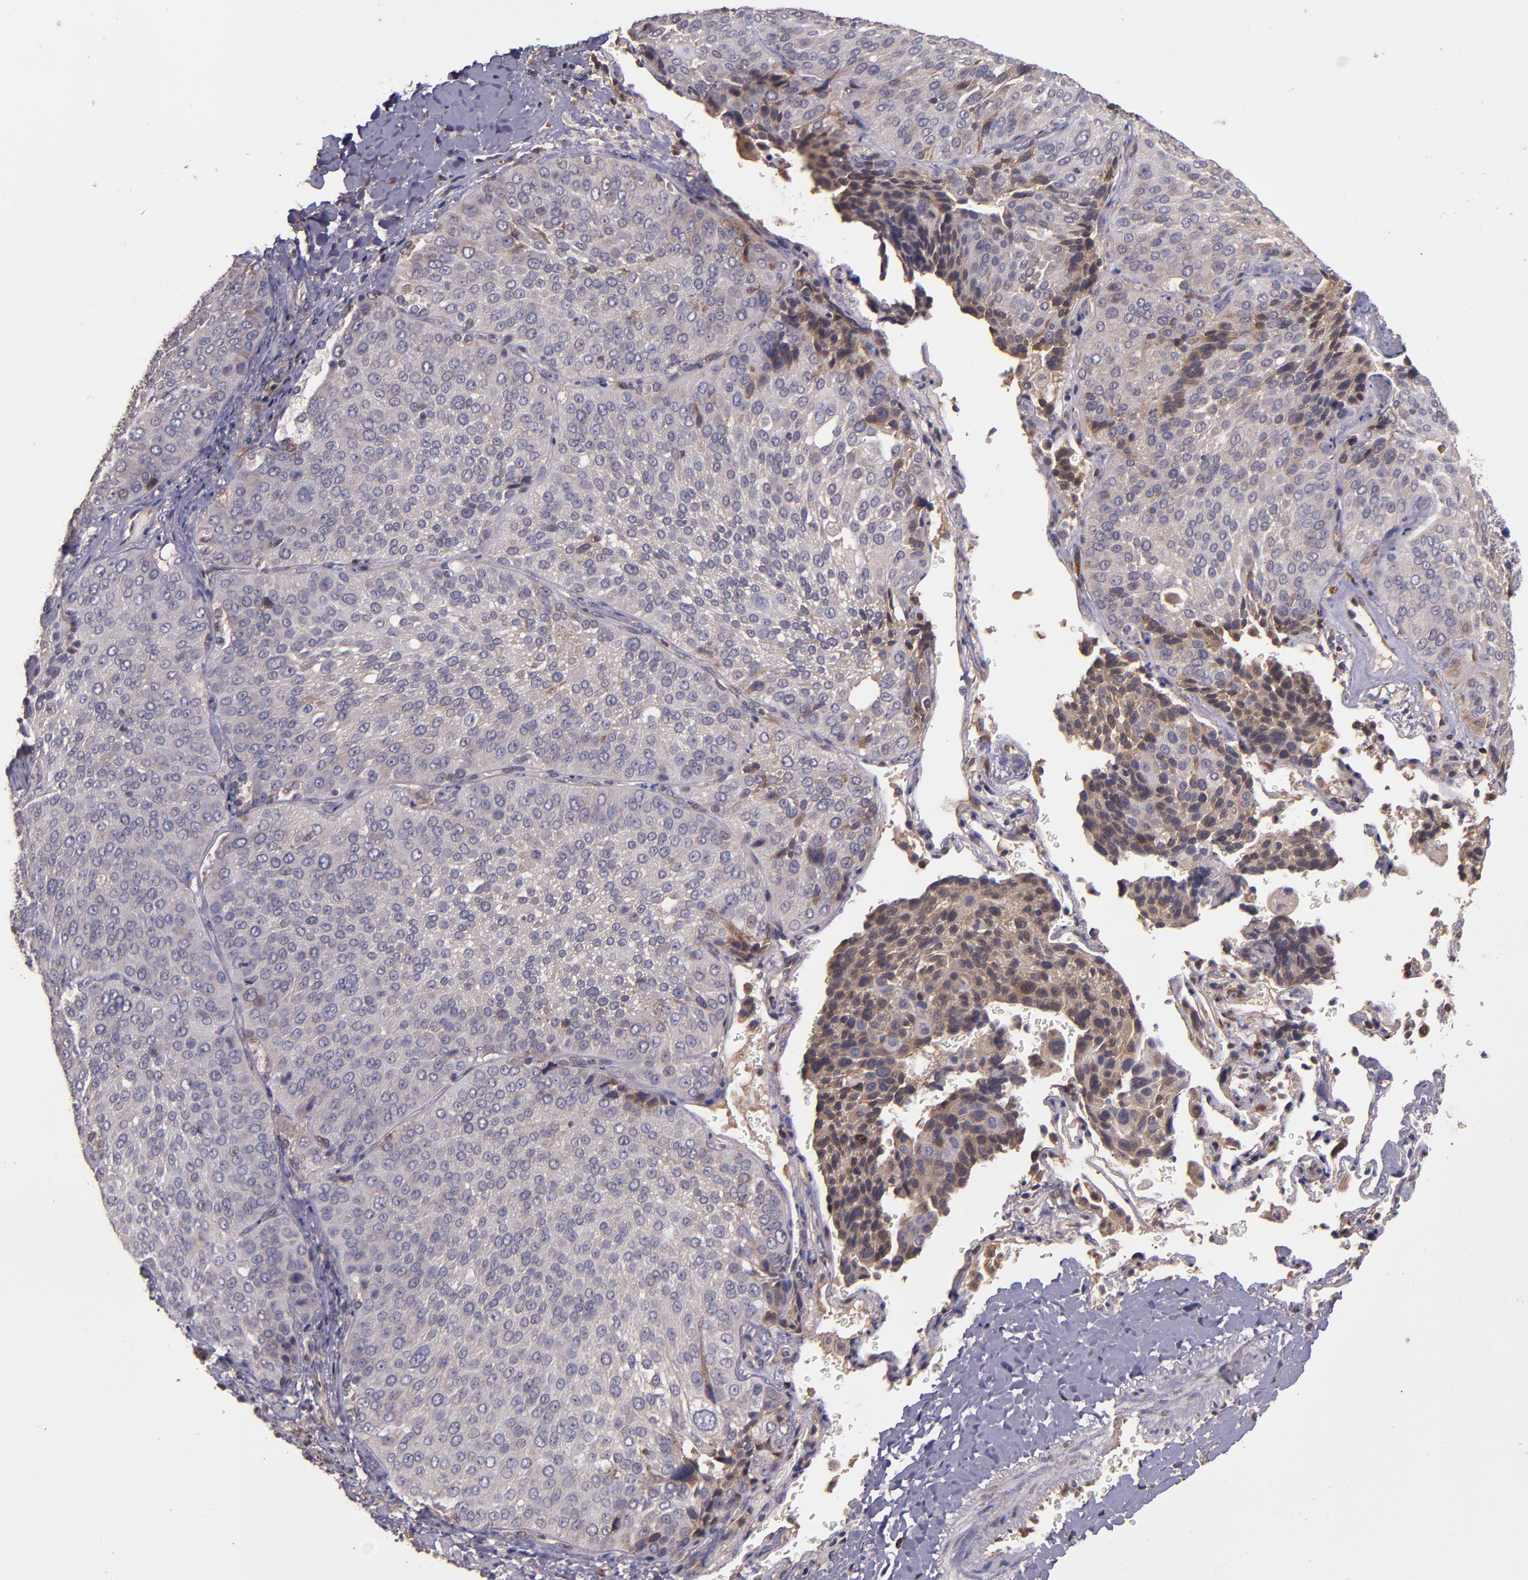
{"staining": {"intensity": "weak", "quantity": ">75%", "location": "cytoplasmic/membranous"}, "tissue": "lung cancer", "cell_type": "Tumor cells", "image_type": "cancer", "snomed": [{"axis": "morphology", "description": "Squamous cell carcinoma, NOS"}, {"axis": "topography", "description": "Lung"}], "caption": "Human squamous cell carcinoma (lung) stained with a brown dye reveals weak cytoplasmic/membranous positive positivity in about >75% of tumor cells.", "gene": "PRAF2", "patient": {"sex": "male", "age": 54}}